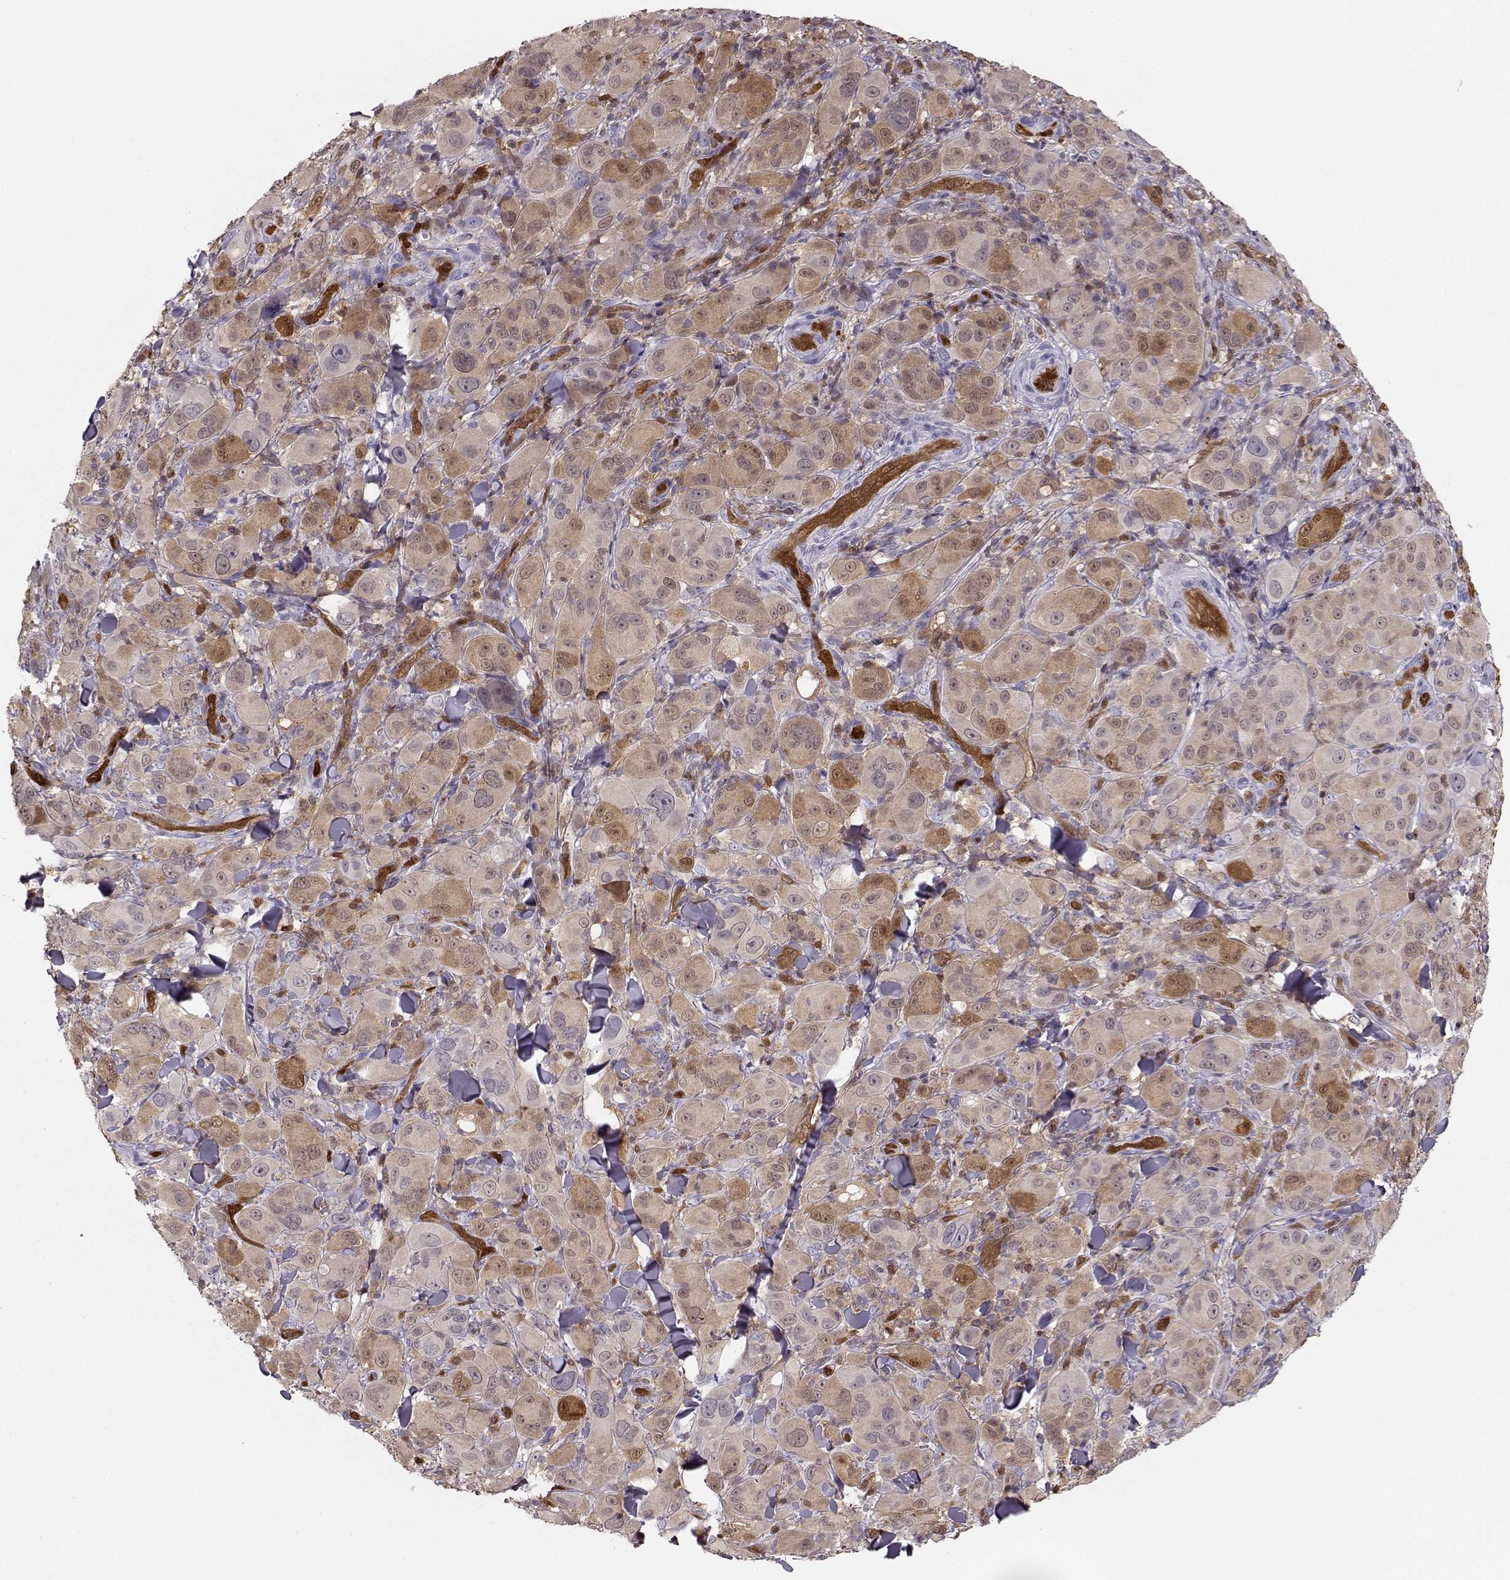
{"staining": {"intensity": "moderate", "quantity": ">75%", "location": "cytoplasmic/membranous"}, "tissue": "melanoma", "cell_type": "Tumor cells", "image_type": "cancer", "snomed": [{"axis": "morphology", "description": "Malignant melanoma, NOS"}, {"axis": "topography", "description": "Skin"}], "caption": "A high-resolution photomicrograph shows immunohistochemistry staining of malignant melanoma, which exhibits moderate cytoplasmic/membranous staining in approximately >75% of tumor cells.", "gene": "PNP", "patient": {"sex": "female", "age": 87}}